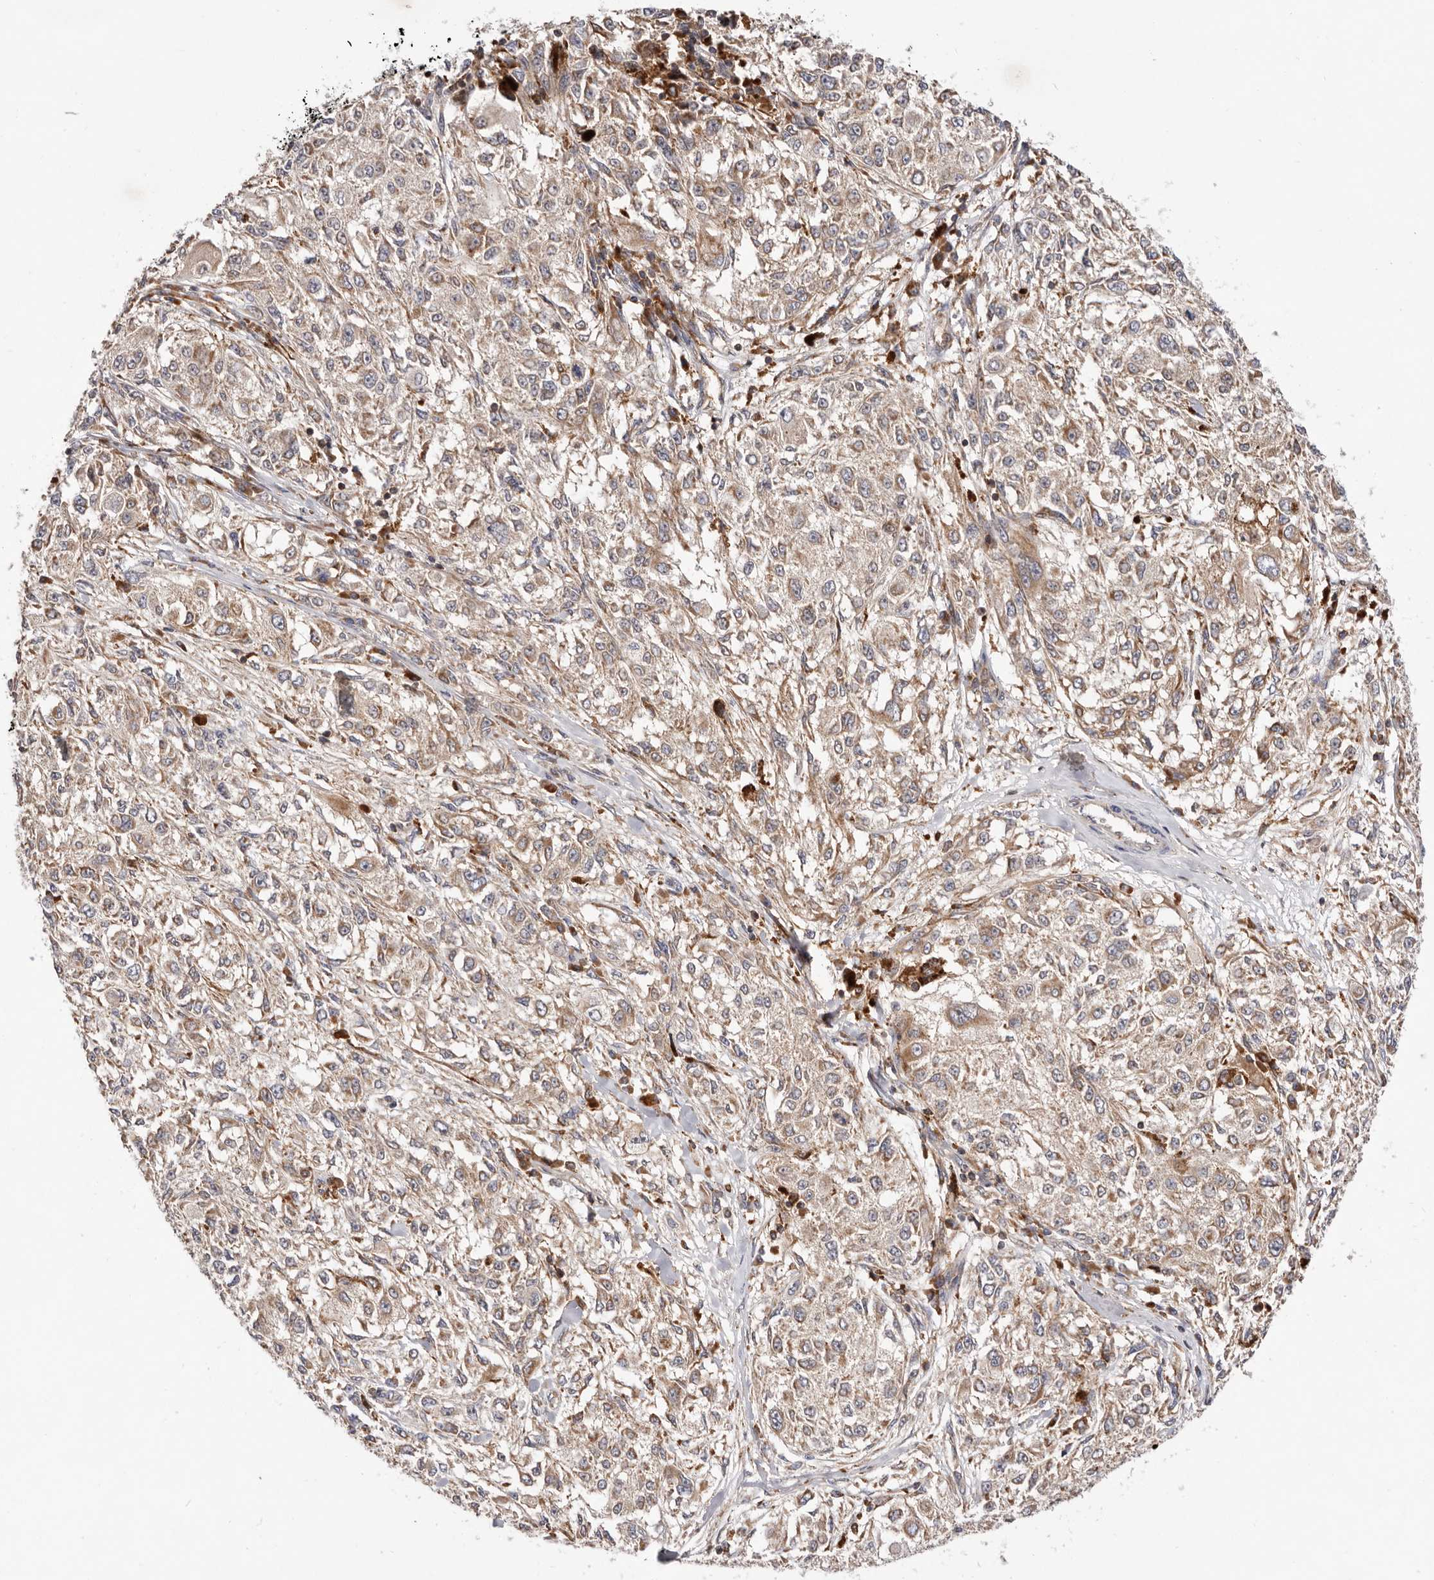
{"staining": {"intensity": "weak", "quantity": ">75%", "location": "cytoplasmic/membranous"}, "tissue": "melanoma", "cell_type": "Tumor cells", "image_type": "cancer", "snomed": [{"axis": "morphology", "description": "Necrosis, NOS"}, {"axis": "morphology", "description": "Malignant melanoma, NOS"}, {"axis": "topography", "description": "Skin"}], "caption": "Immunohistochemical staining of human melanoma exhibits low levels of weak cytoplasmic/membranous expression in approximately >75% of tumor cells.", "gene": "RNF213", "patient": {"sex": "female", "age": 87}}